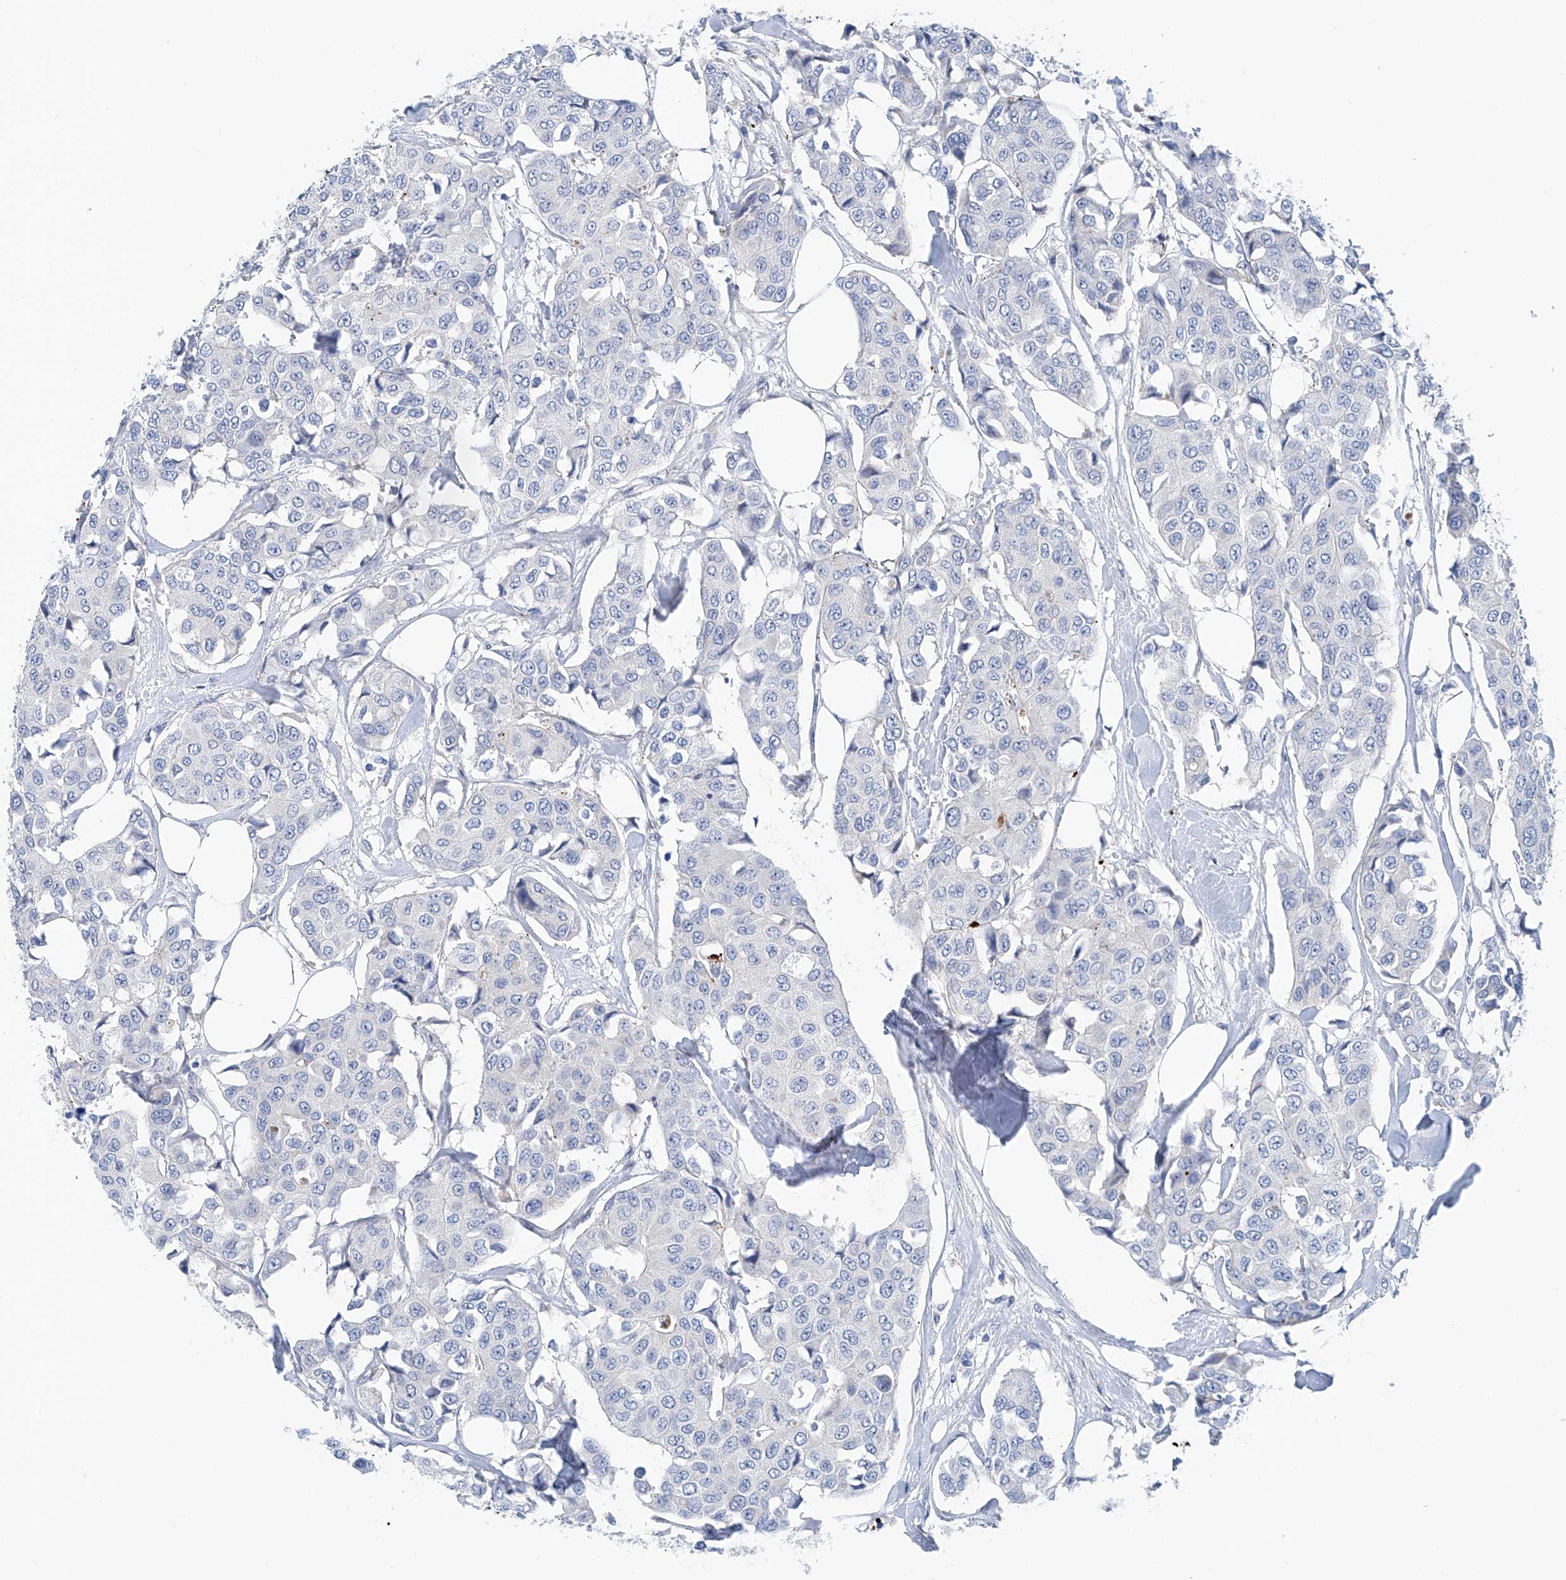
{"staining": {"intensity": "negative", "quantity": "none", "location": "none"}, "tissue": "breast cancer", "cell_type": "Tumor cells", "image_type": "cancer", "snomed": [{"axis": "morphology", "description": "Duct carcinoma"}, {"axis": "topography", "description": "Breast"}], "caption": "IHC image of human invasive ductal carcinoma (breast) stained for a protein (brown), which reveals no staining in tumor cells. (DAB immunohistochemistry visualized using brightfield microscopy, high magnification).", "gene": "CEP85L", "patient": {"sex": "female", "age": 80}}